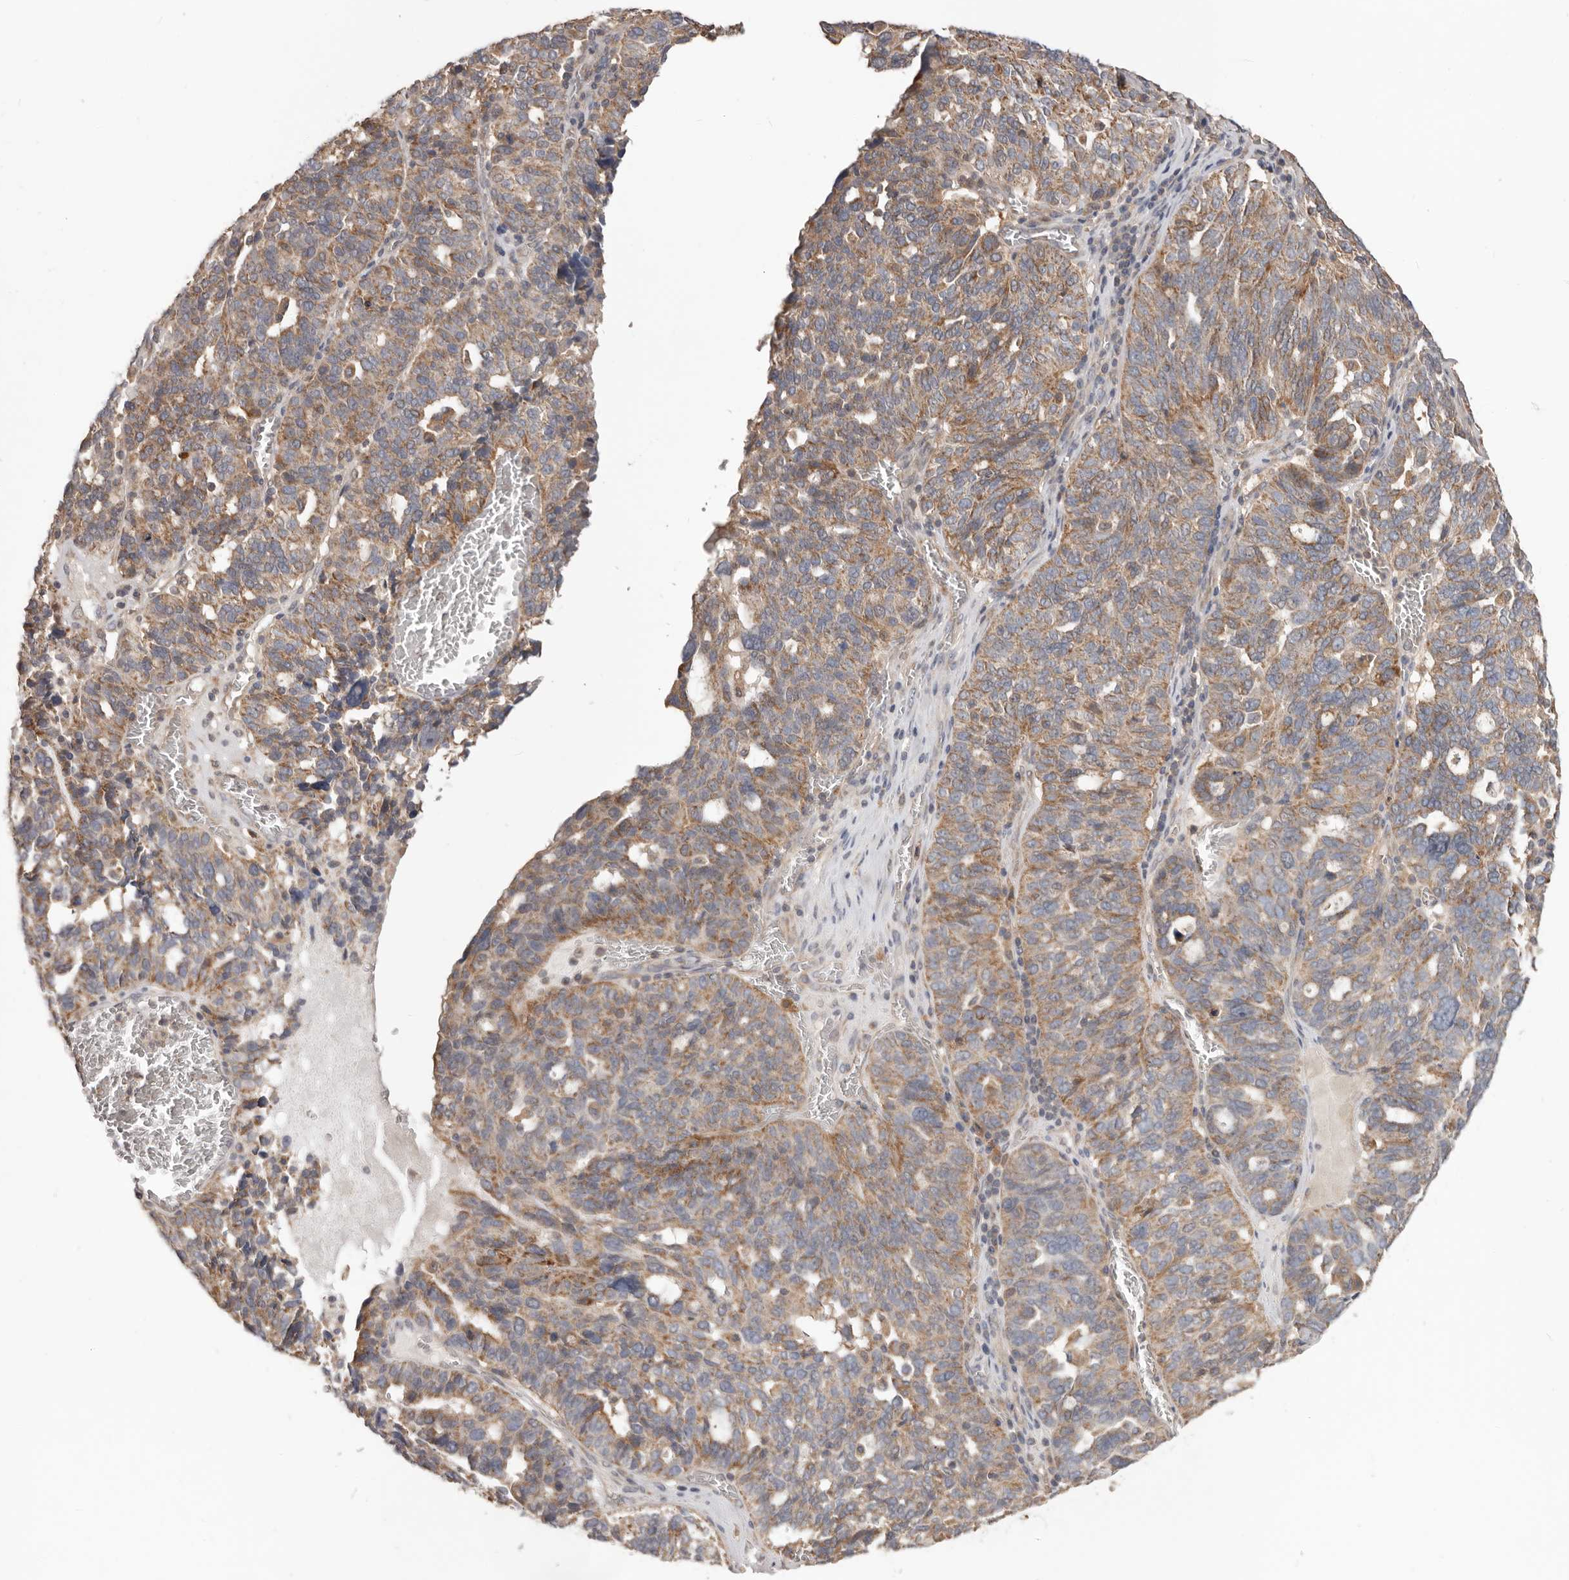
{"staining": {"intensity": "moderate", "quantity": "25%-75%", "location": "cytoplasmic/membranous"}, "tissue": "ovarian cancer", "cell_type": "Tumor cells", "image_type": "cancer", "snomed": [{"axis": "morphology", "description": "Cystadenocarcinoma, serous, NOS"}, {"axis": "topography", "description": "Ovary"}], "caption": "Protein expression by immunohistochemistry demonstrates moderate cytoplasmic/membranous expression in approximately 25%-75% of tumor cells in ovarian cancer (serous cystadenocarcinoma).", "gene": "LRP6", "patient": {"sex": "female", "age": 59}}